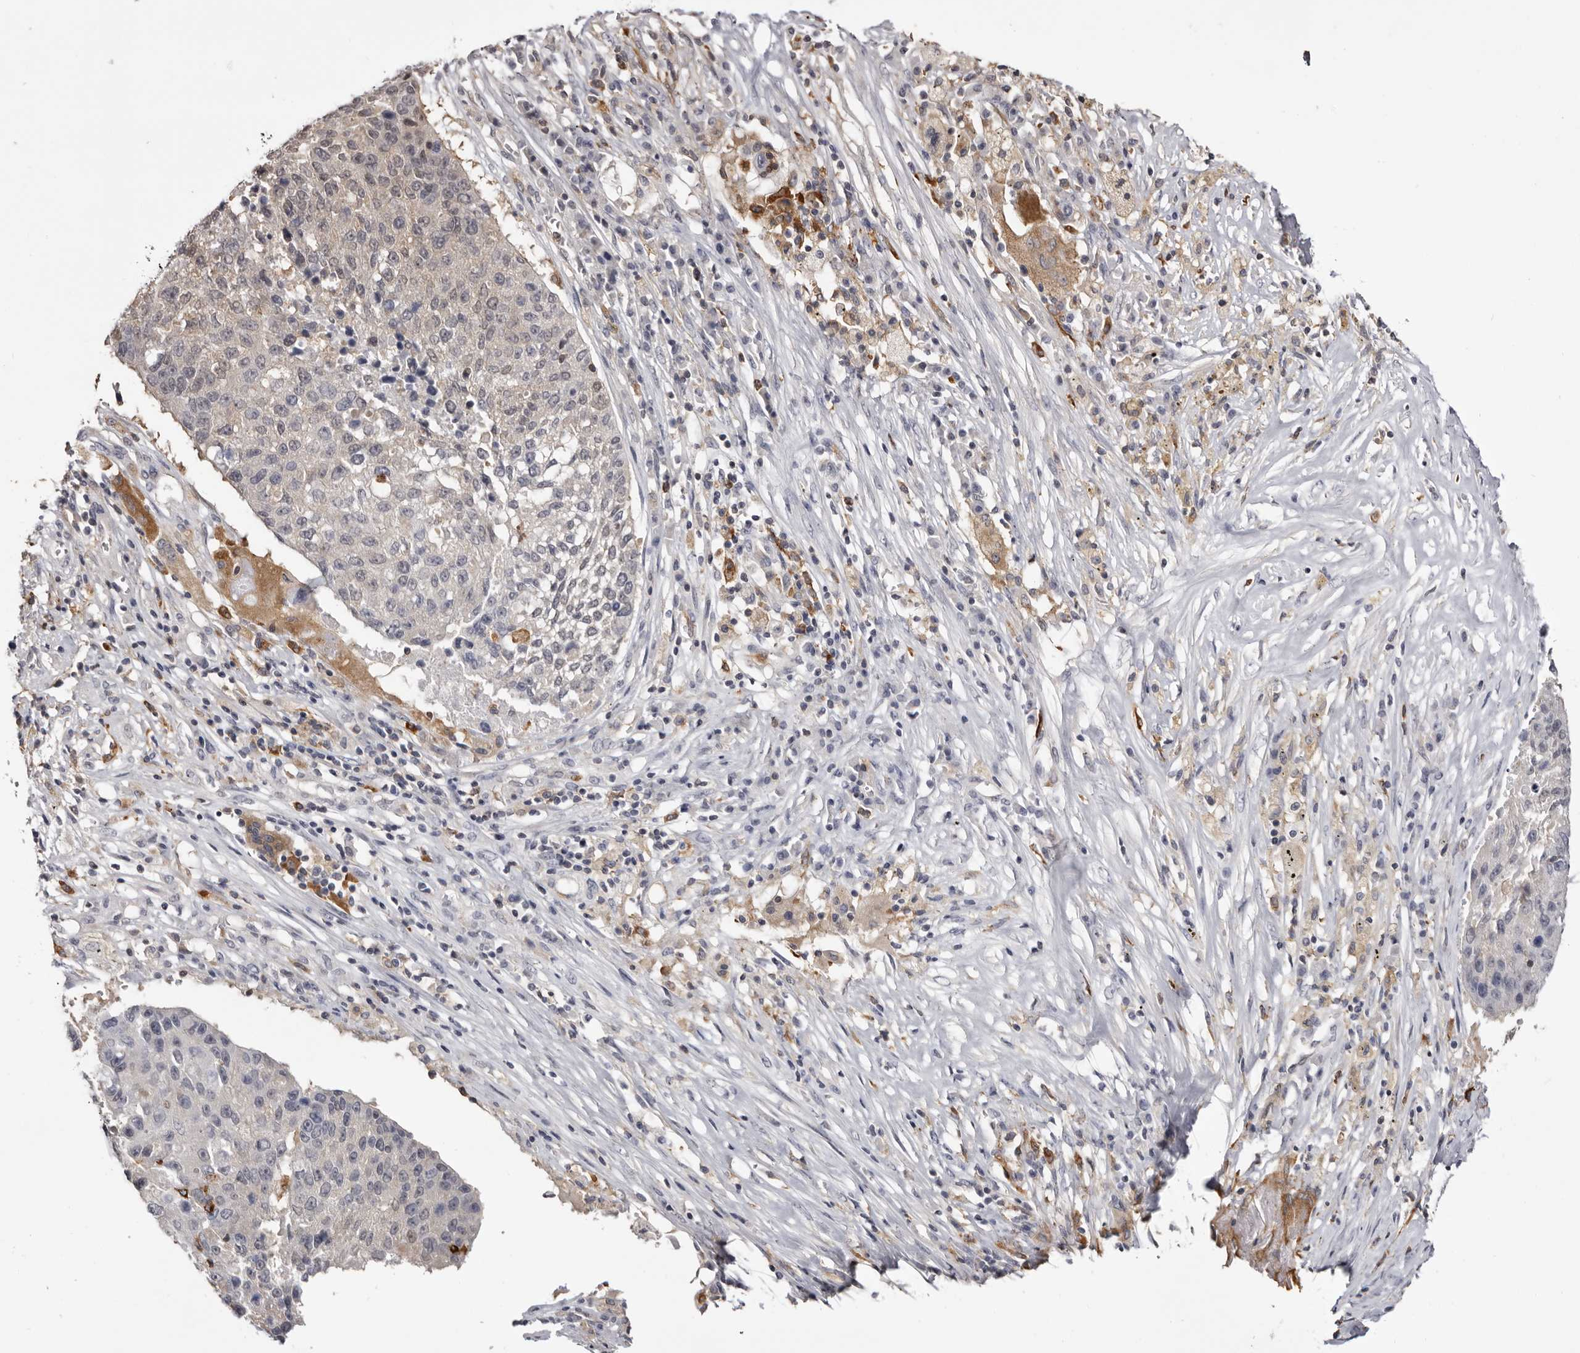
{"staining": {"intensity": "negative", "quantity": "none", "location": "none"}, "tissue": "lung cancer", "cell_type": "Tumor cells", "image_type": "cancer", "snomed": [{"axis": "morphology", "description": "Squamous cell carcinoma, NOS"}, {"axis": "topography", "description": "Lung"}], "caption": "Tumor cells show no significant protein positivity in lung cancer (squamous cell carcinoma).", "gene": "TNNI1", "patient": {"sex": "male", "age": 61}}